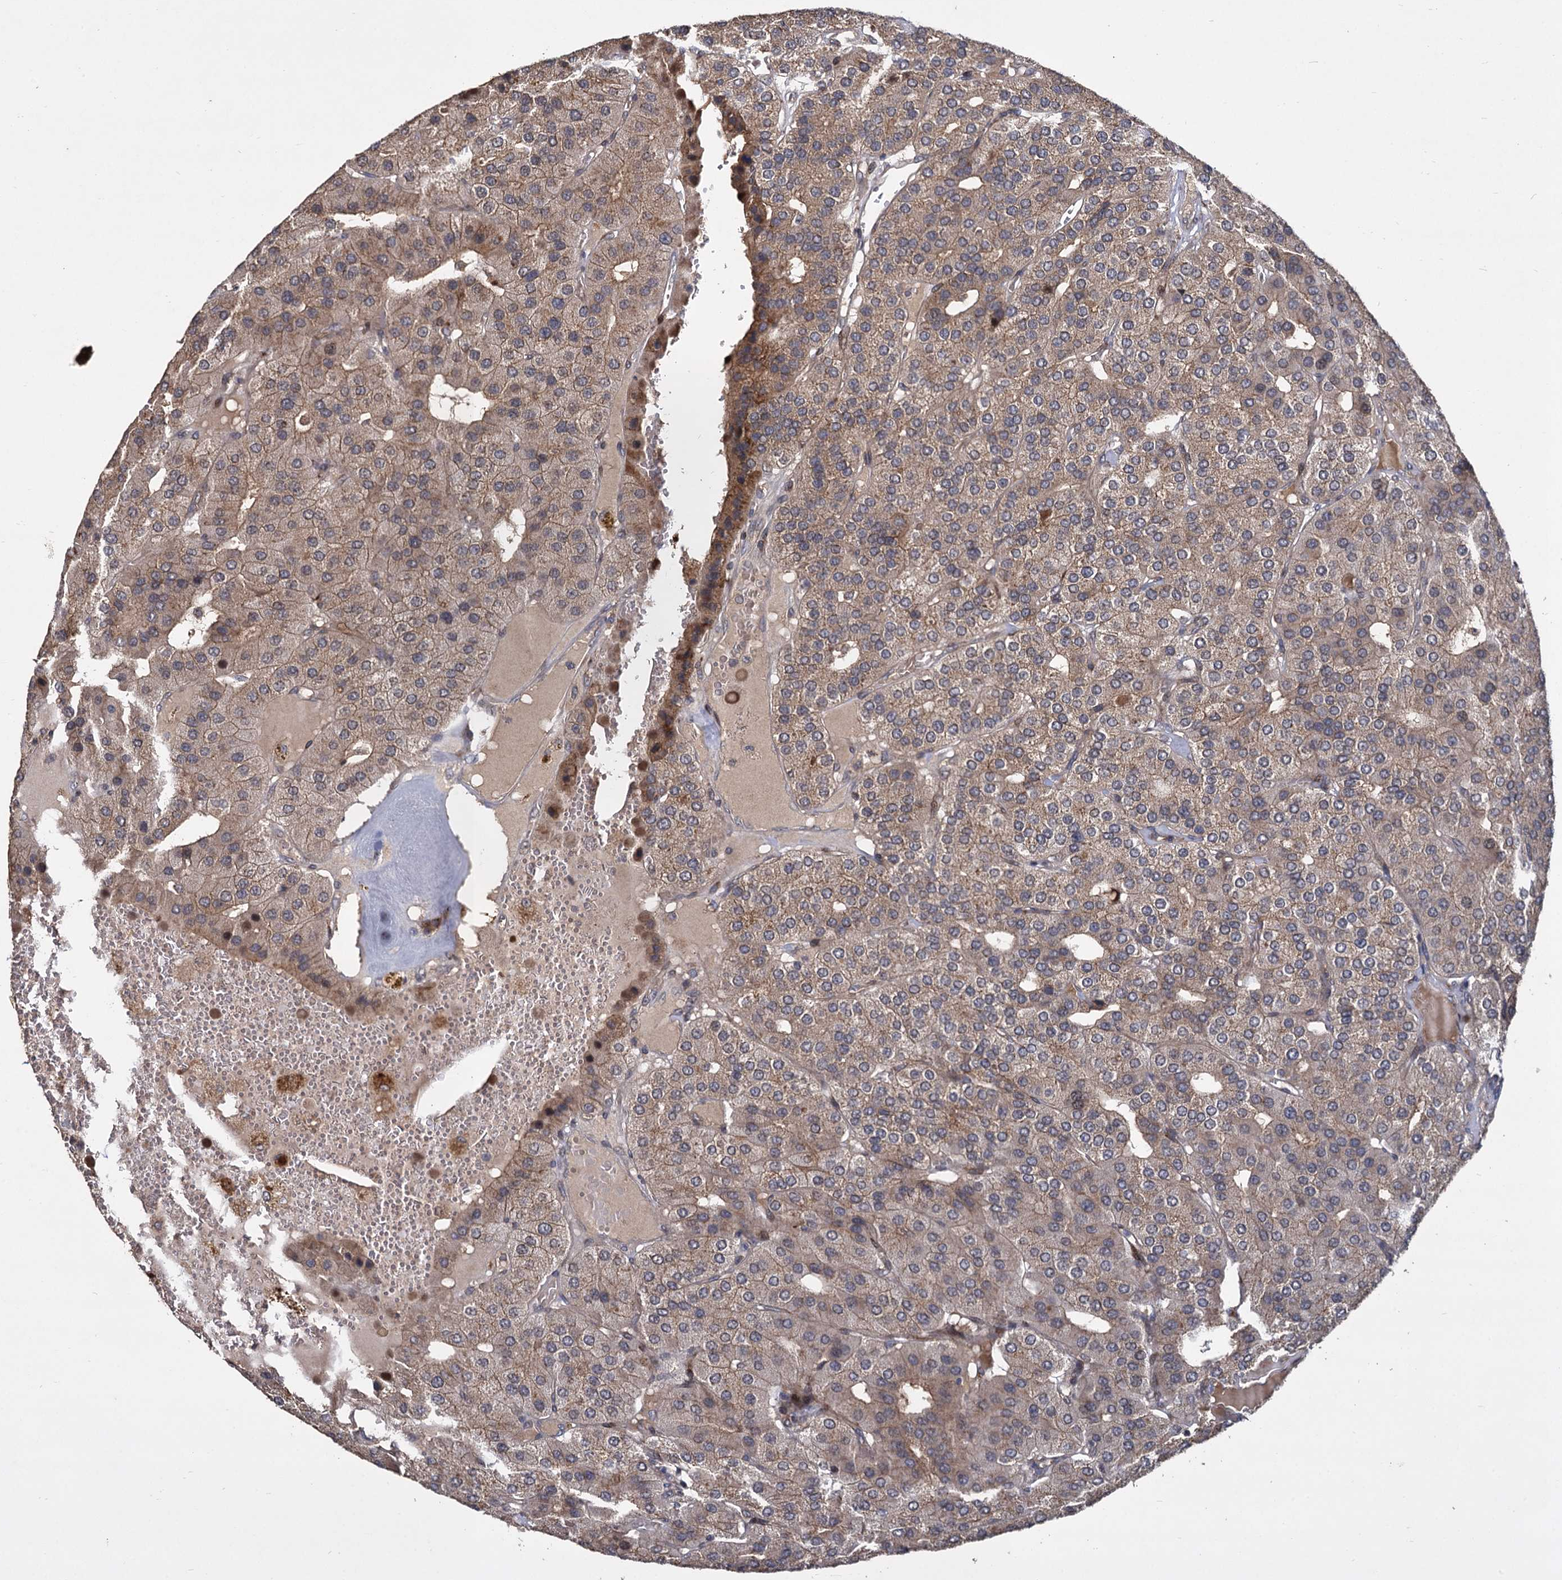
{"staining": {"intensity": "weak", "quantity": ">75%", "location": "cytoplasmic/membranous"}, "tissue": "parathyroid gland", "cell_type": "Glandular cells", "image_type": "normal", "snomed": [{"axis": "morphology", "description": "Normal tissue, NOS"}, {"axis": "morphology", "description": "Adenoma, NOS"}, {"axis": "topography", "description": "Parathyroid gland"}], "caption": "Immunohistochemistry micrograph of unremarkable parathyroid gland: human parathyroid gland stained using immunohistochemistry (IHC) demonstrates low levels of weak protein expression localized specifically in the cytoplasmic/membranous of glandular cells, appearing as a cytoplasmic/membranous brown color.", "gene": "INPPL1", "patient": {"sex": "female", "age": 86}}